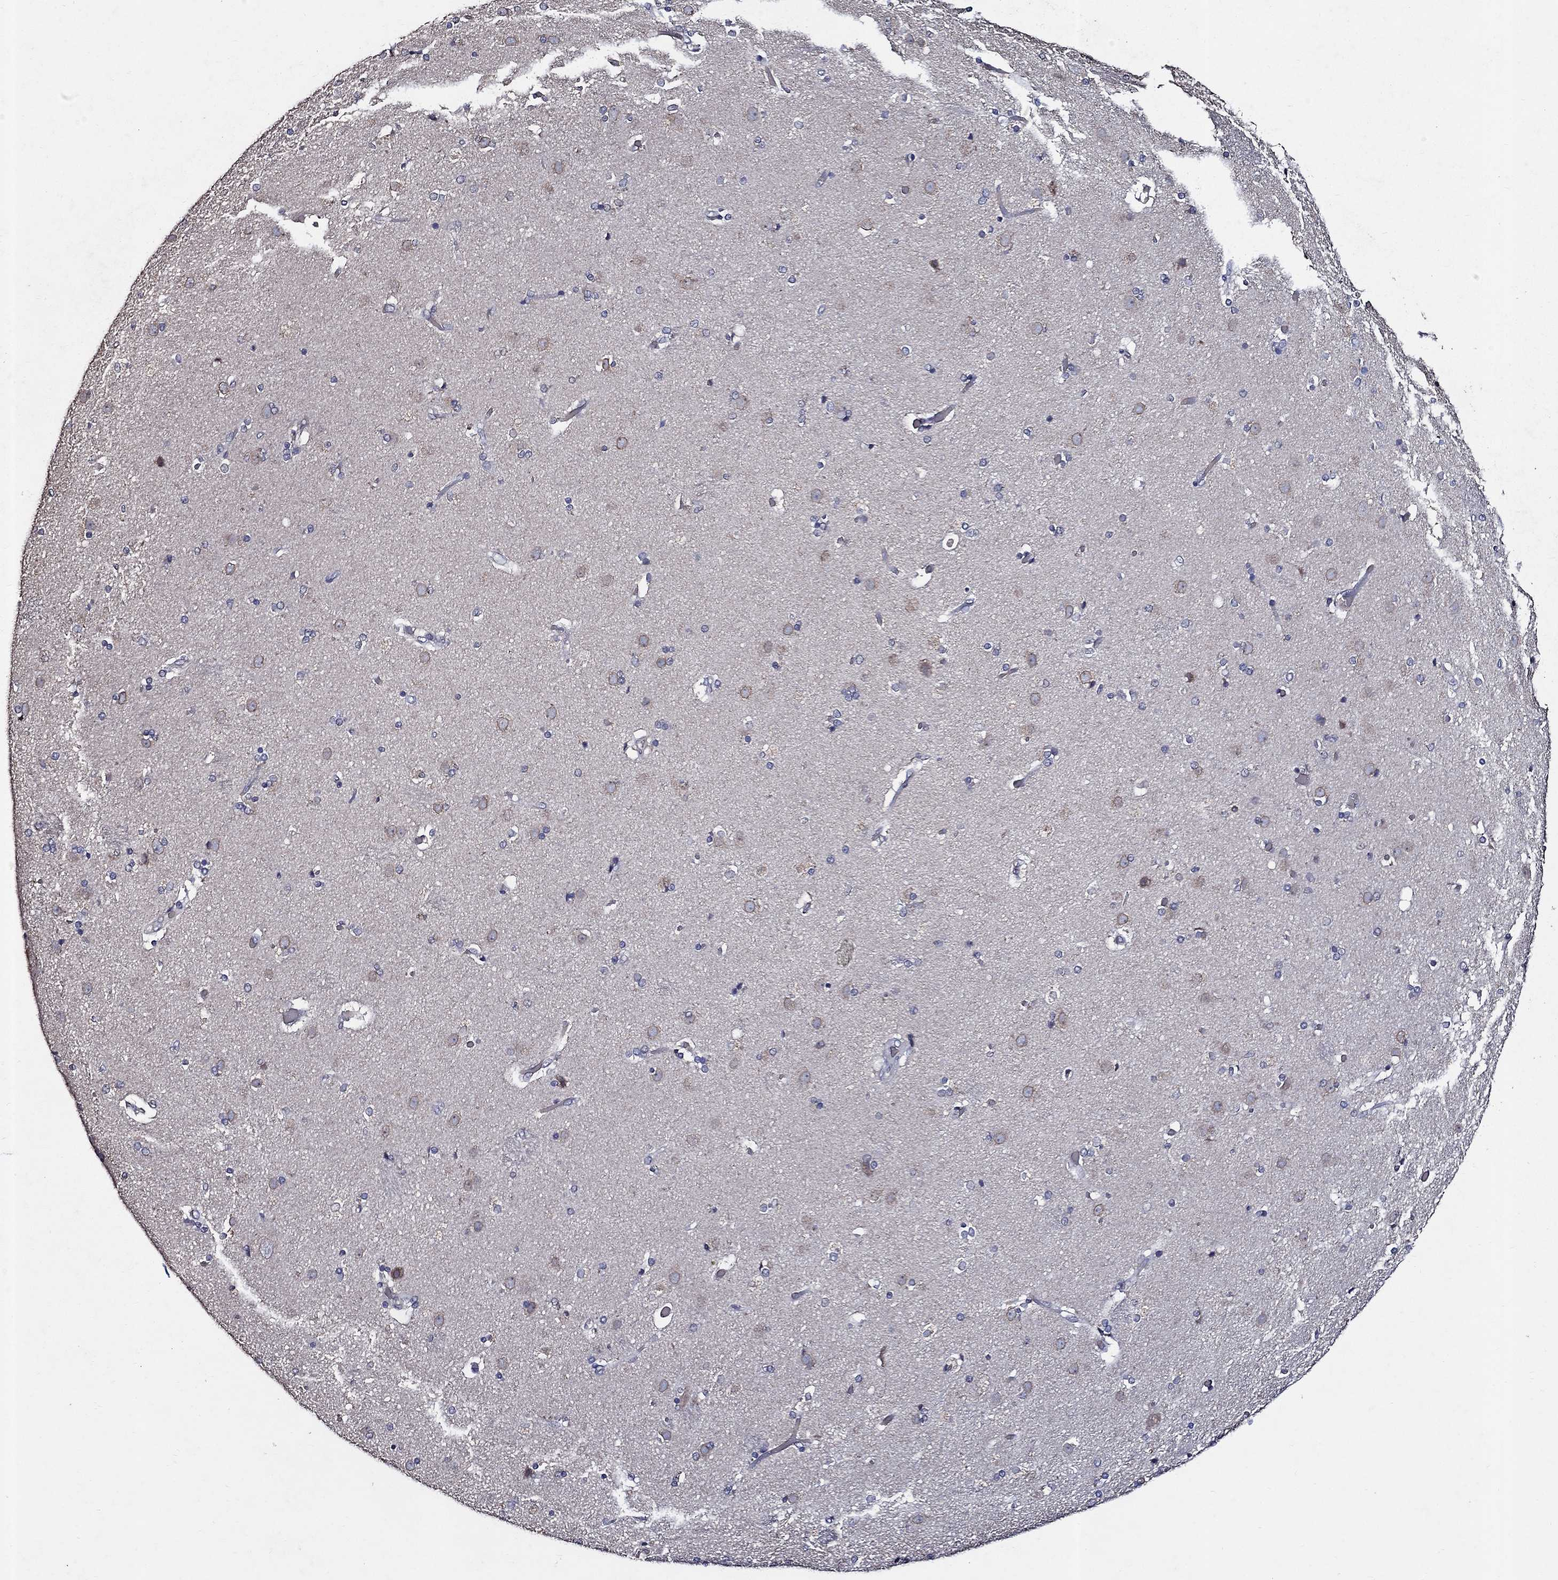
{"staining": {"intensity": "weak", "quantity": "<25%", "location": "cytoplasmic/membranous"}, "tissue": "caudate", "cell_type": "Glial cells", "image_type": "normal", "snomed": [{"axis": "morphology", "description": "Normal tissue, NOS"}, {"axis": "topography", "description": "Lateral ventricle wall"}], "caption": "Caudate was stained to show a protein in brown. There is no significant staining in glial cells. (DAB (3,3'-diaminobenzidine) immunohistochemistry visualized using brightfield microscopy, high magnification).", "gene": "HAP1", "patient": {"sex": "male", "age": 54}}